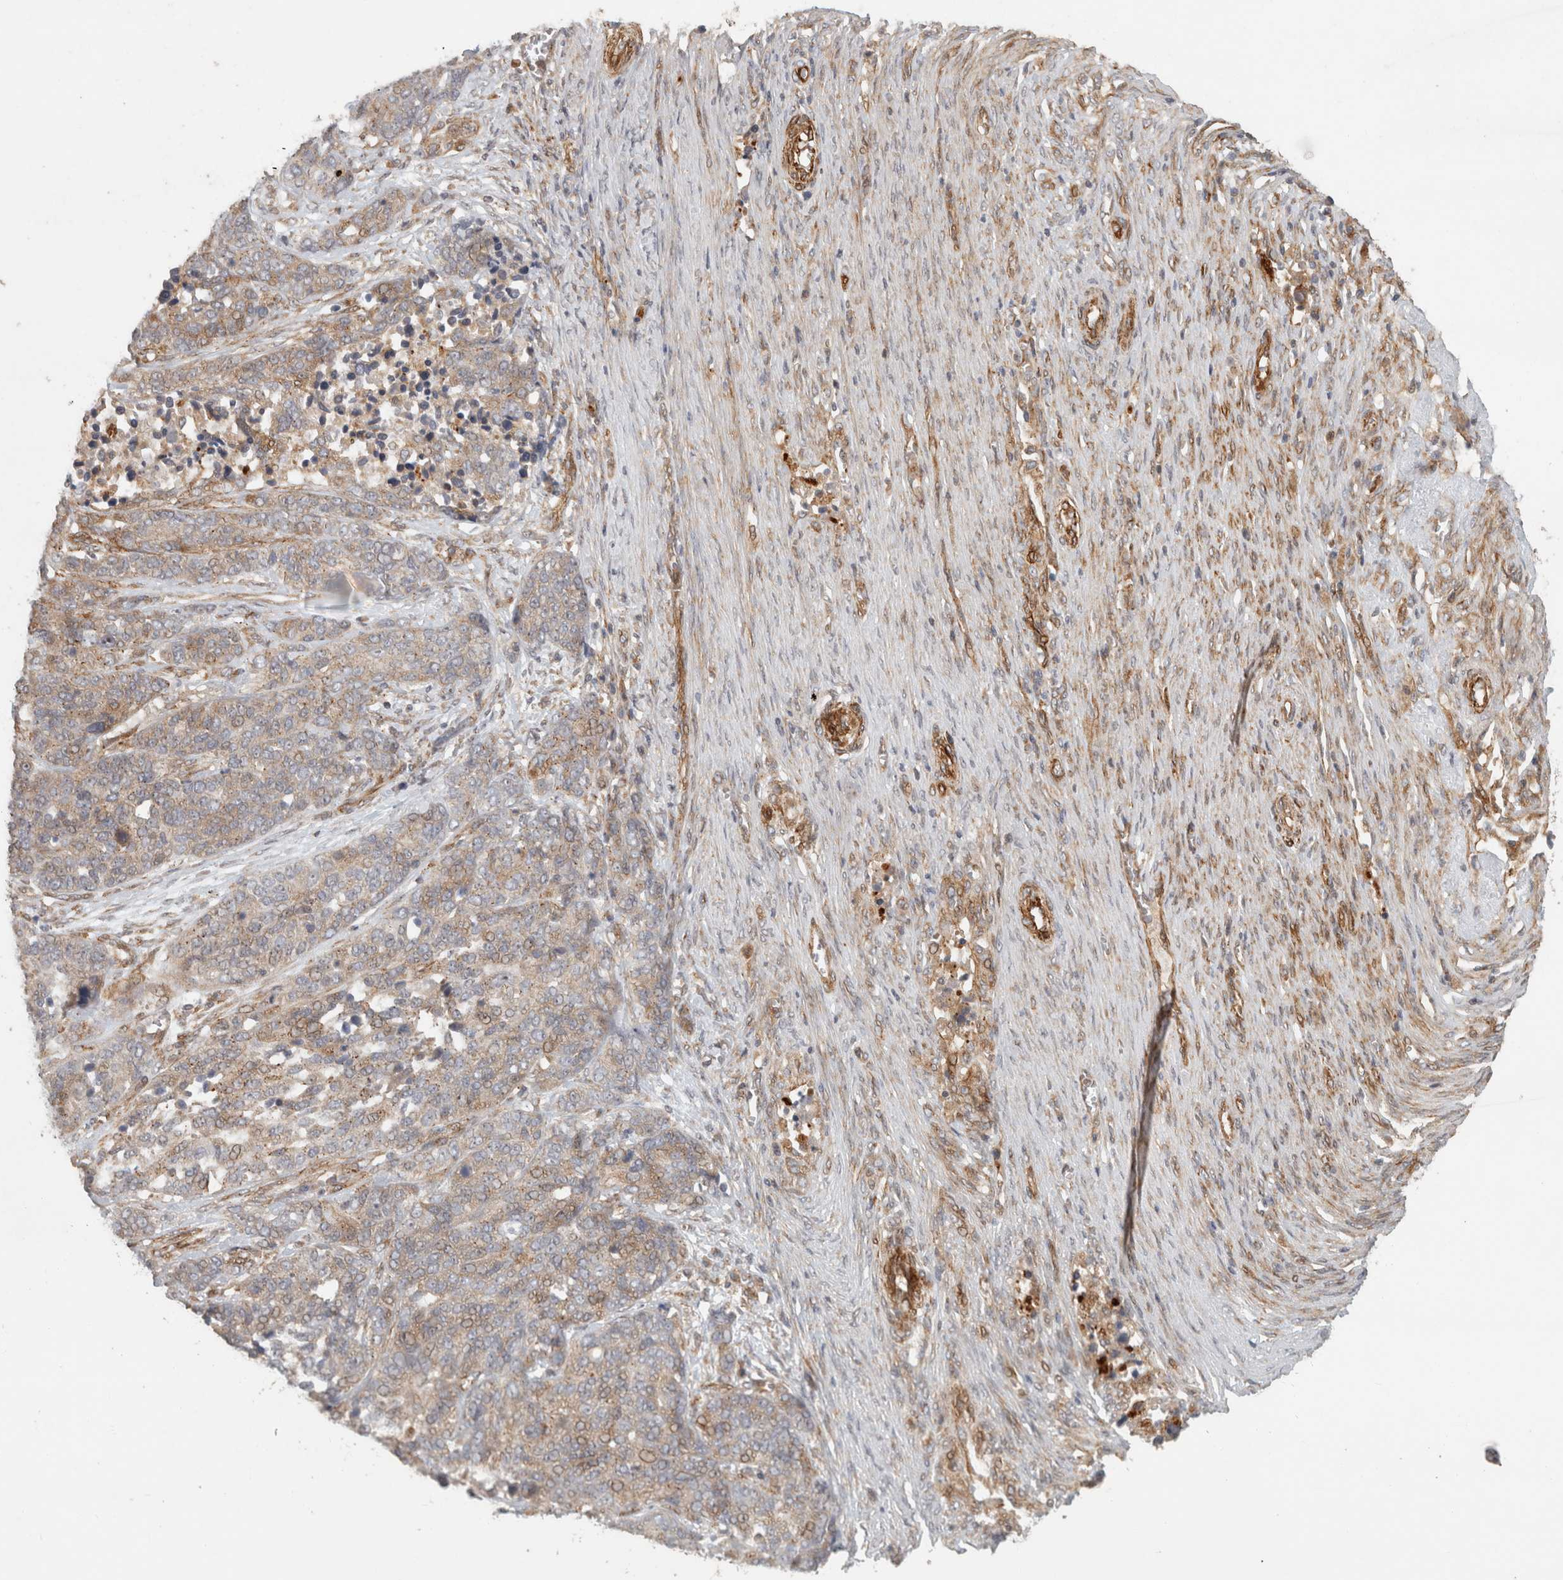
{"staining": {"intensity": "weak", "quantity": ">75%", "location": "cytoplasmic/membranous"}, "tissue": "ovarian cancer", "cell_type": "Tumor cells", "image_type": "cancer", "snomed": [{"axis": "morphology", "description": "Cystadenocarcinoma, serous, NOS"}, {"axis": "topography", "description": "Ovary"}], "caption": "Brown immunohistochemical staining in human ovarian cancer displays weak cytoplasmic/membranous staining in approximately >75% of tumor cells. The staining was performed using DAB (3,3'-diaminobenzidine) to visualize the protein expression in brown, while the nuclei were stained in blue with hematoxylin (Magnification: 20x).", "gene": "SIPA1L2", "patient": {"sex": "female", "age": 44}}